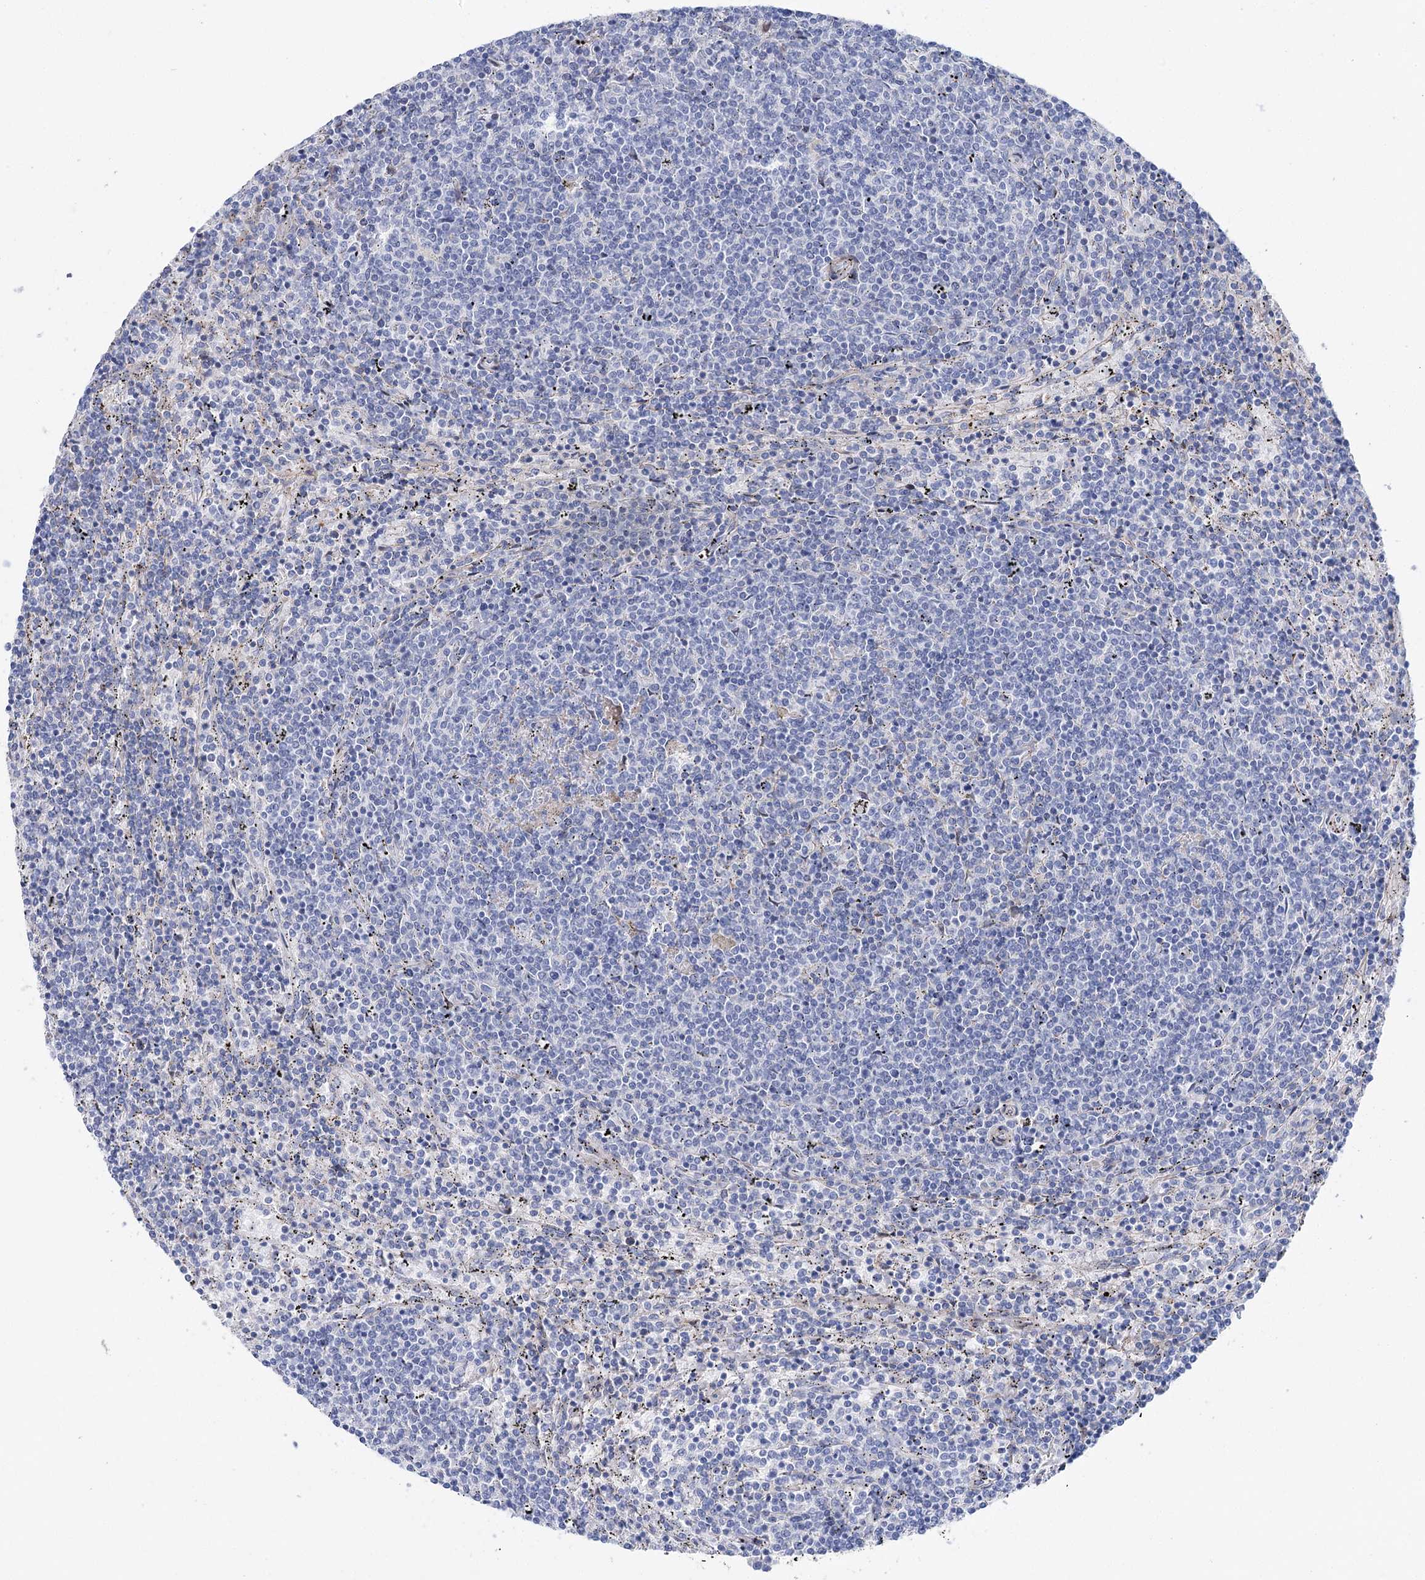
{"staining": {"intensity": "negative", "quantity": "none", "location": "none"}, "tissue": "lymphoma", "cell_type": "Tumor cells", "image_type": "cancer", "snomed": [{"axis": "morphology", "description": "Malignant lymphoma, non-Hodgkin's type, Low grade"}, {"axis": "topography", "description": "Spleen"}], "caption": "Micrograph shows no significant protein staining in tumor cells of malignant lymphoma, non-Hodgkin's type (low-grade).", "gene": "ANKRD23", "patient": {"sex": "female", "age": 50}}